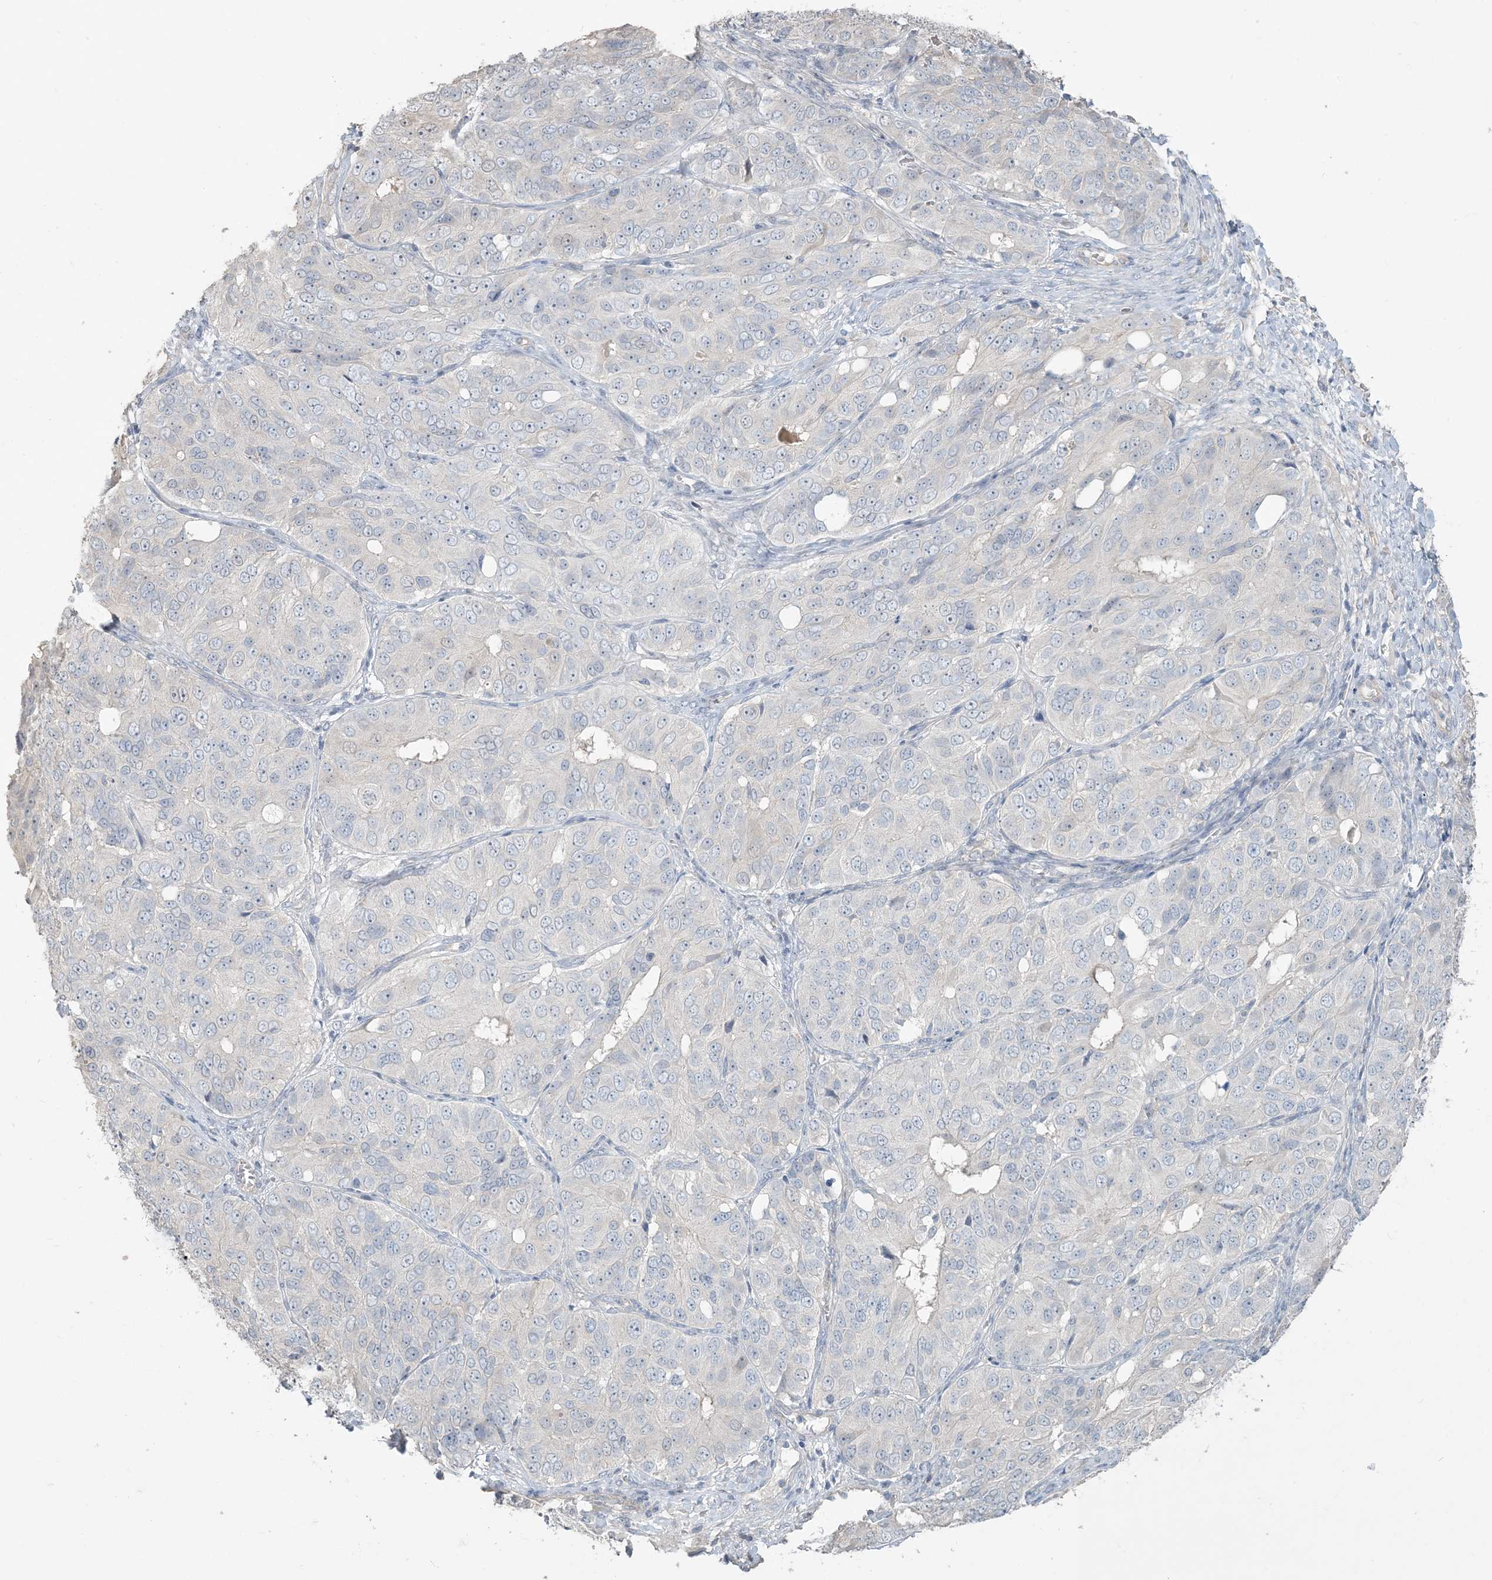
{"staining": {"intensity": "negative", "quantity": "none", "location": "none"}, "tissue": "ovarian cancer", "cell_type": "Tumor cells", "image_type": "cancer", "snomed": [{"axis": "morphology", "description": "Carcinoma, endometroid"}, {"axis": "topography", "description": "Ovary"}], "caption": "Tumor cells are negative for brown protein staining in ovarian endometroid carcinoma.", "gene": "NPHS2", "patient": {"sex": "female", "age": 51}}